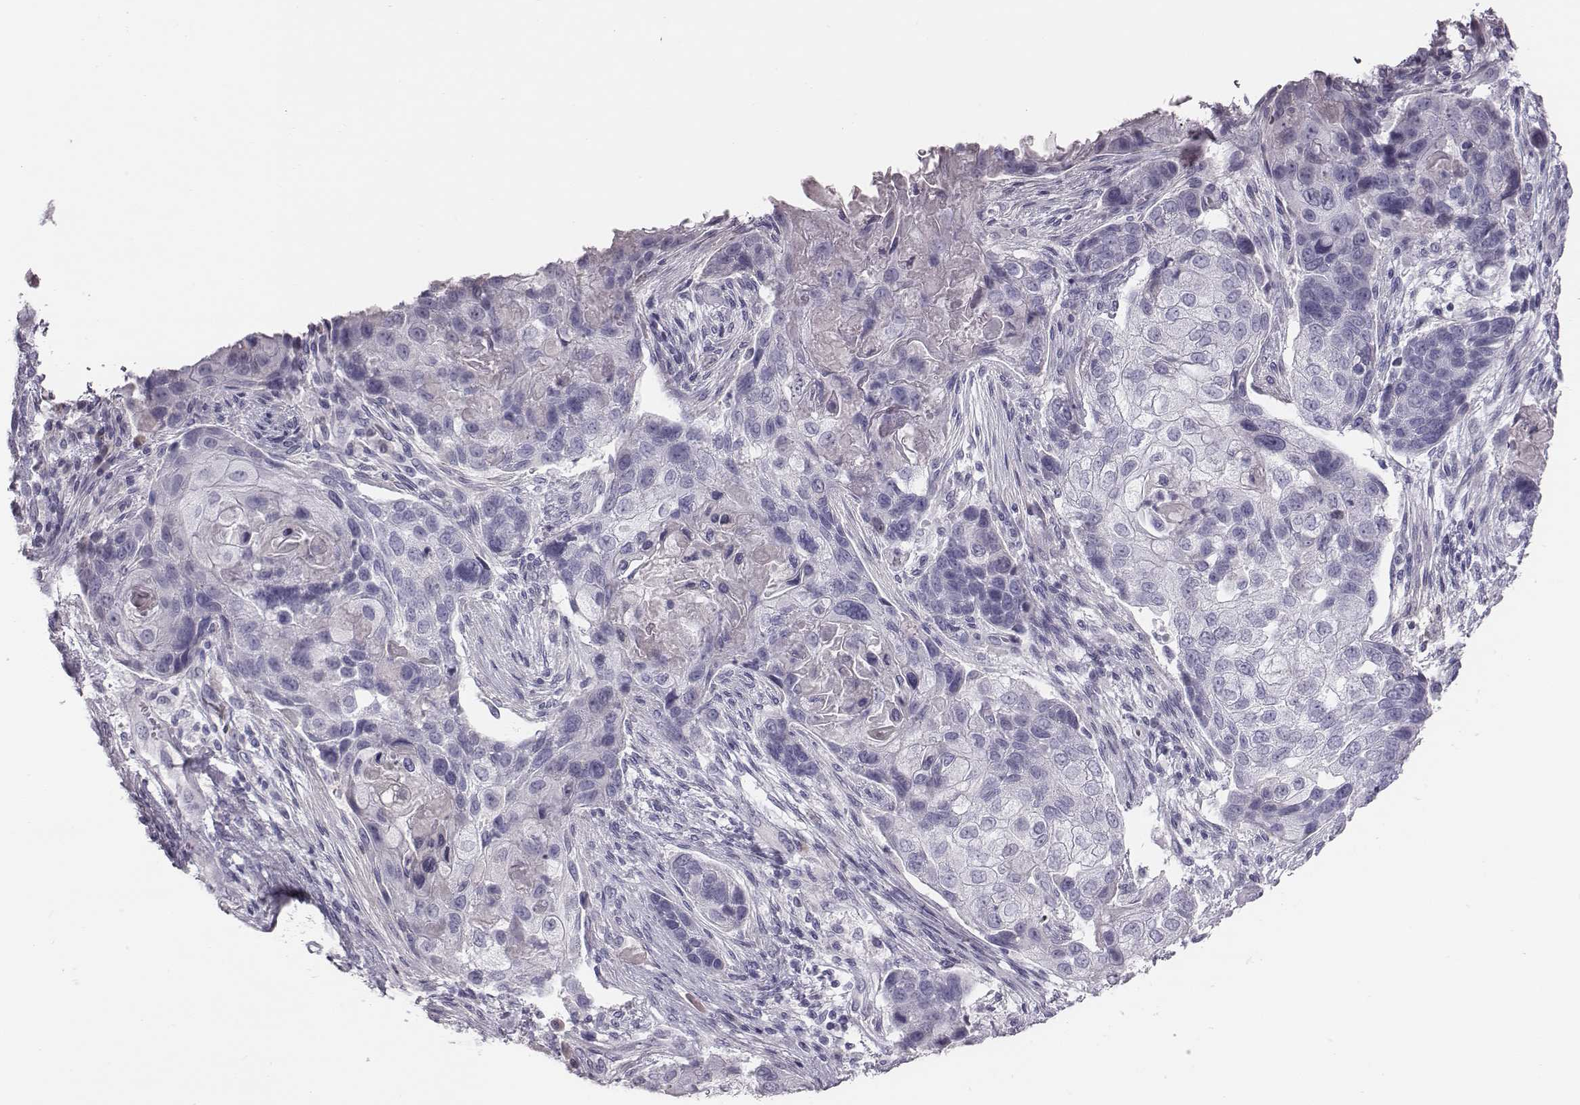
{"staining": {"intensity": "negative", "quantity": "none", "location": "none"}, "tissue": "lung cancer", "cell_type": "Tumor cells", "image_type": "cancer", "snomed": [{"axis": "morphology", "description": "Squamous cell carcinoma, NOS"}, {"axis": "topography", "description": "Lung"}], "caption": "This is an immunohistochemistry photomicrograph of lung cancer (squamous cell carcinoma). There is no expression in tumor cells.", "gene": "CRISP1", "patient": {"sex": "male", "age": 69}}